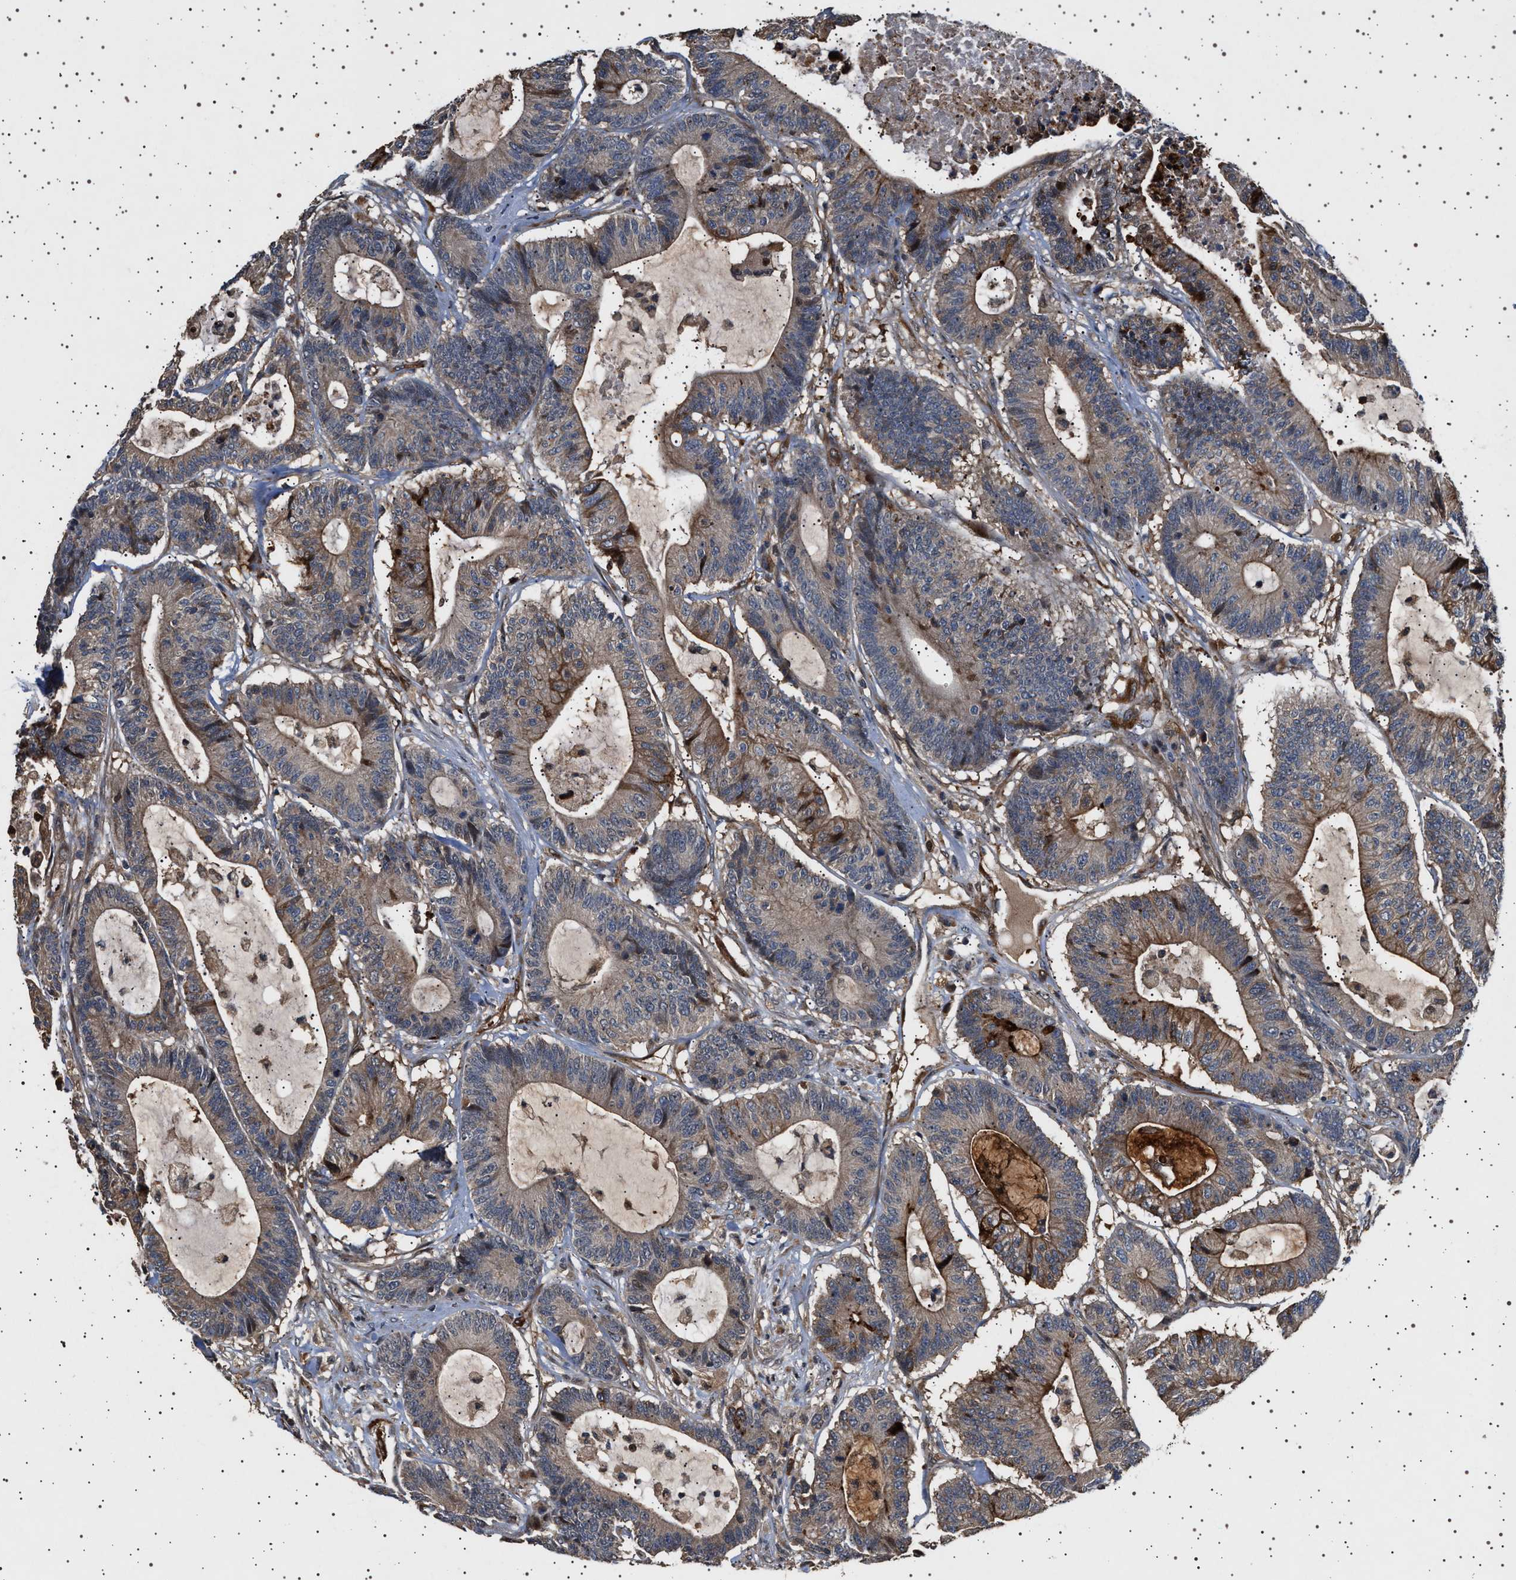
{"staining": {"intensity": "weak", "quantity": ">75%", "location": "cytoplasmic/membranous"}, "tissue": "colorectal cancer", "cell_type": "Tumor cells", "image_type": "cancer", "snomed": [{"axis": "morphology", "description": "Adenocarcinoma, NOS"}, {"axis": "topography", "description": "Colon"}], "caption": "Weak cytoplasmic/membranous protein staining is seen in about >75% of tumor cells in adenocarcinoma (colorectal). (Brightfield microscopy of DAB IHC at high magnification).", "gene": "GUCY1B1", "patient": {"sex": "female", "age": 84}}